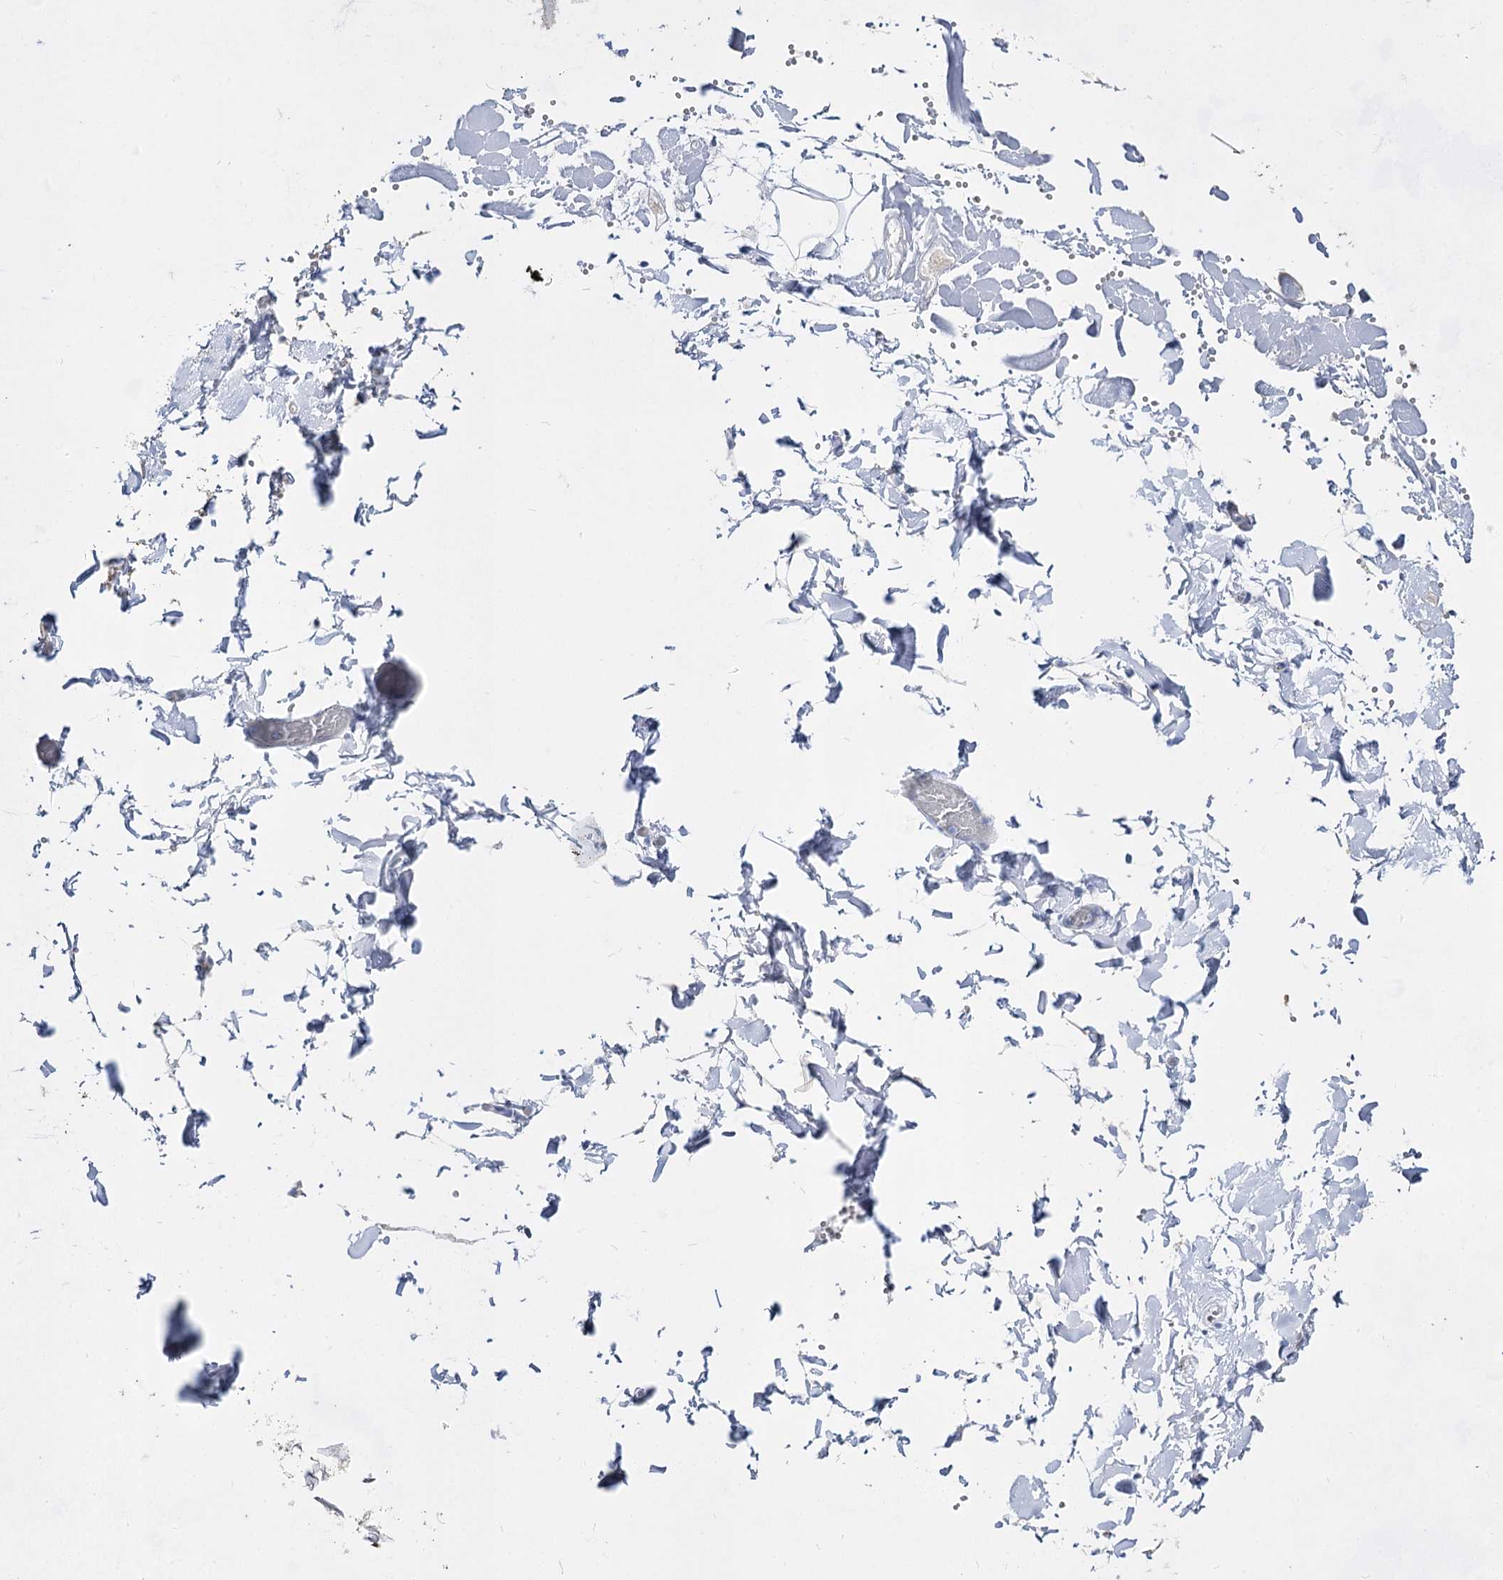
{"staining": {"intensity": "negative", "quantity": "none", "location": "none"}, "tissue": "adipose tissue", "cell_type": "Adipocytes", "image_type": "normal", "snomed": [{"axis": "morphology", "description": "Normal tissue, NOS"}, {"axis": "topography", "description": "Gallbladder"}, {"axis": "topography", "description": "Peripheral nerve tissue"}], "caption": "DAB immunohistochemical staining of normal human adipose tissue shows no significant positivity in adipocytes. (Immunohistochemistry (ihc), brightfield microscopy, high magnification).", "gene": "ACRV1", "patient": {"sex": "male", "age": 38}}